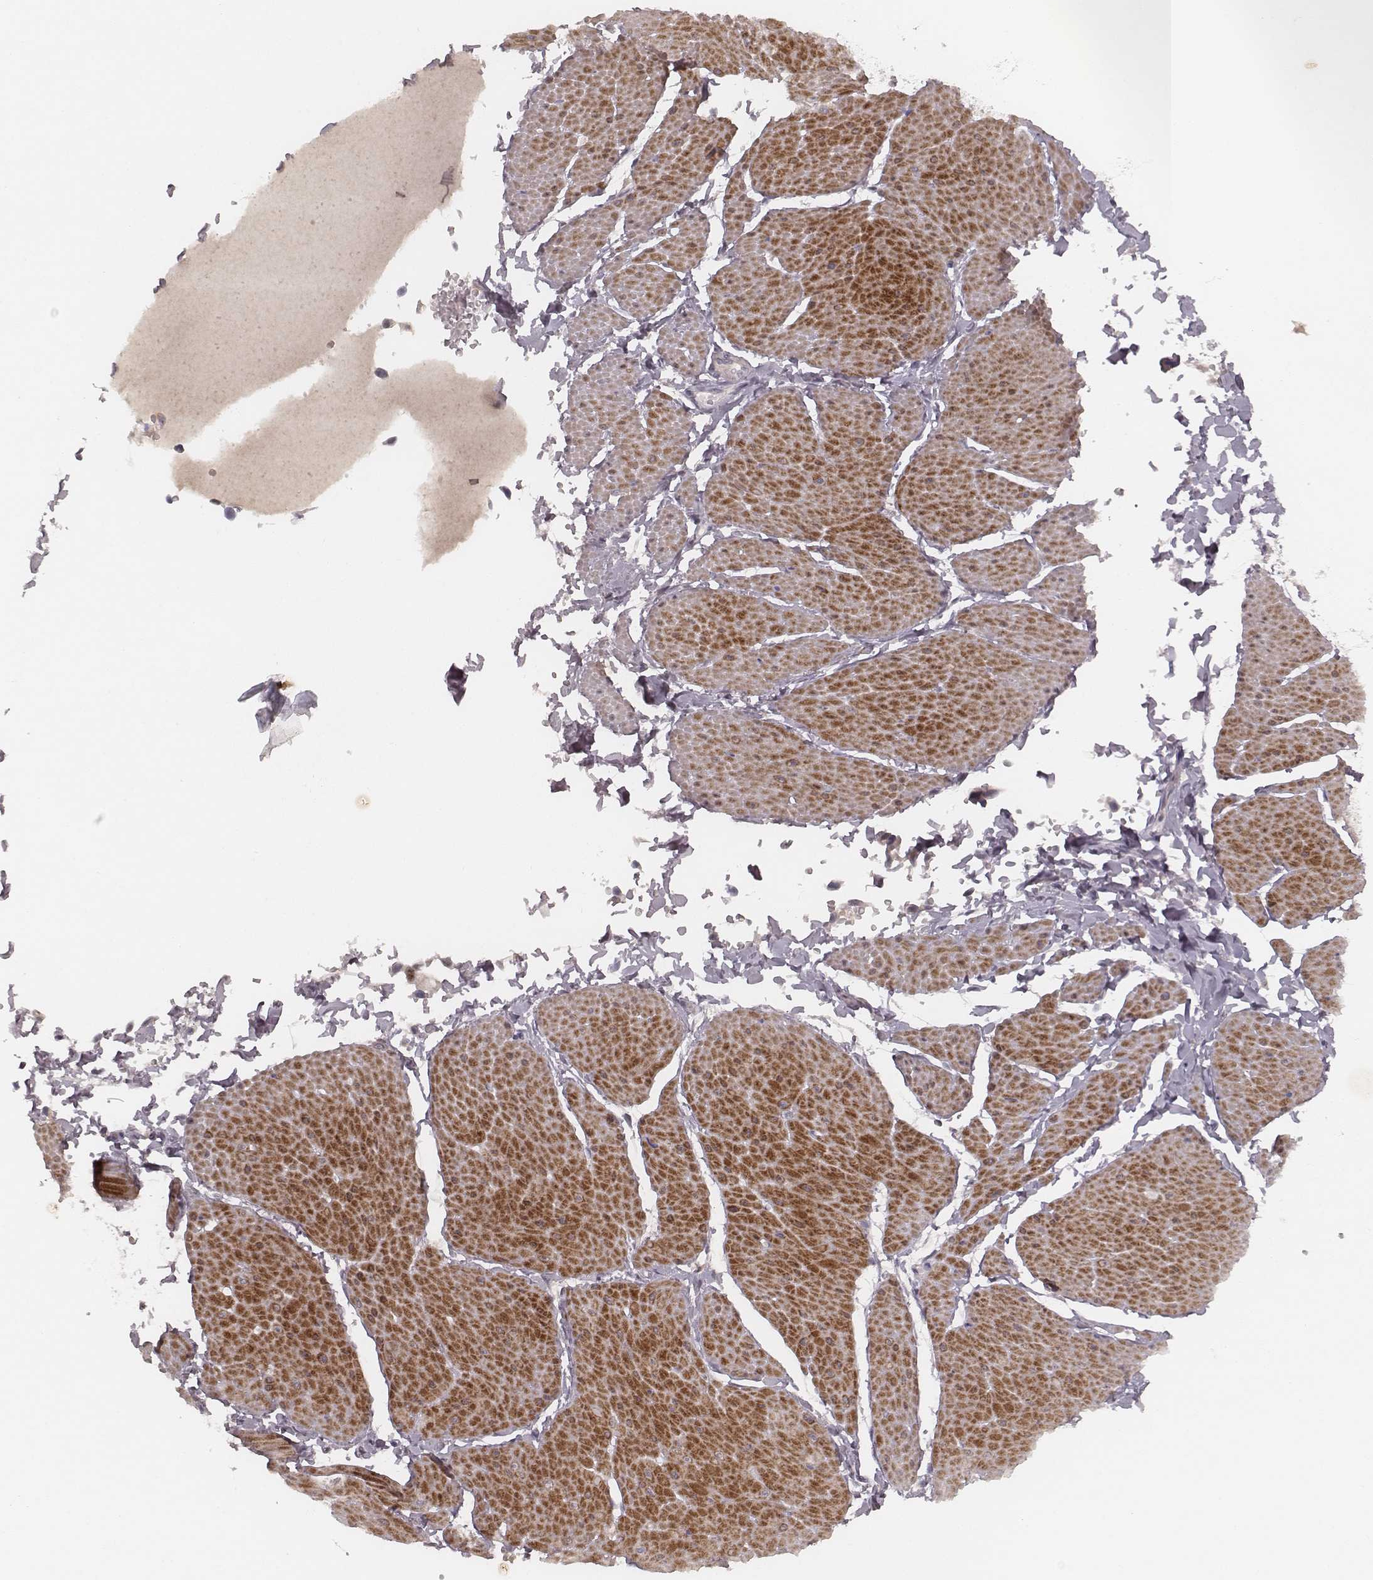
{"staining": {"intensity": "negative", "quantity": "none", "location": "none"}, "tissue": "adipose tissue", "cell_type": "Adipocytes", "image_type": "normal", "snomed": [{"axis": "morphology", "description": "Normal tissue, NOS"}, {"axis": "topography", "description": "Smooth muscle"}, {"axis": "topography", "description": "Peripheral nerve tissue"}], "caption": "Immunohistochemical staining of normal human adipose tissue shows no significant staining in adipocytes. Nuclei are stained in blue.", "gene": "FAM13B", "patient": {"sex": "male", "age": 58}}